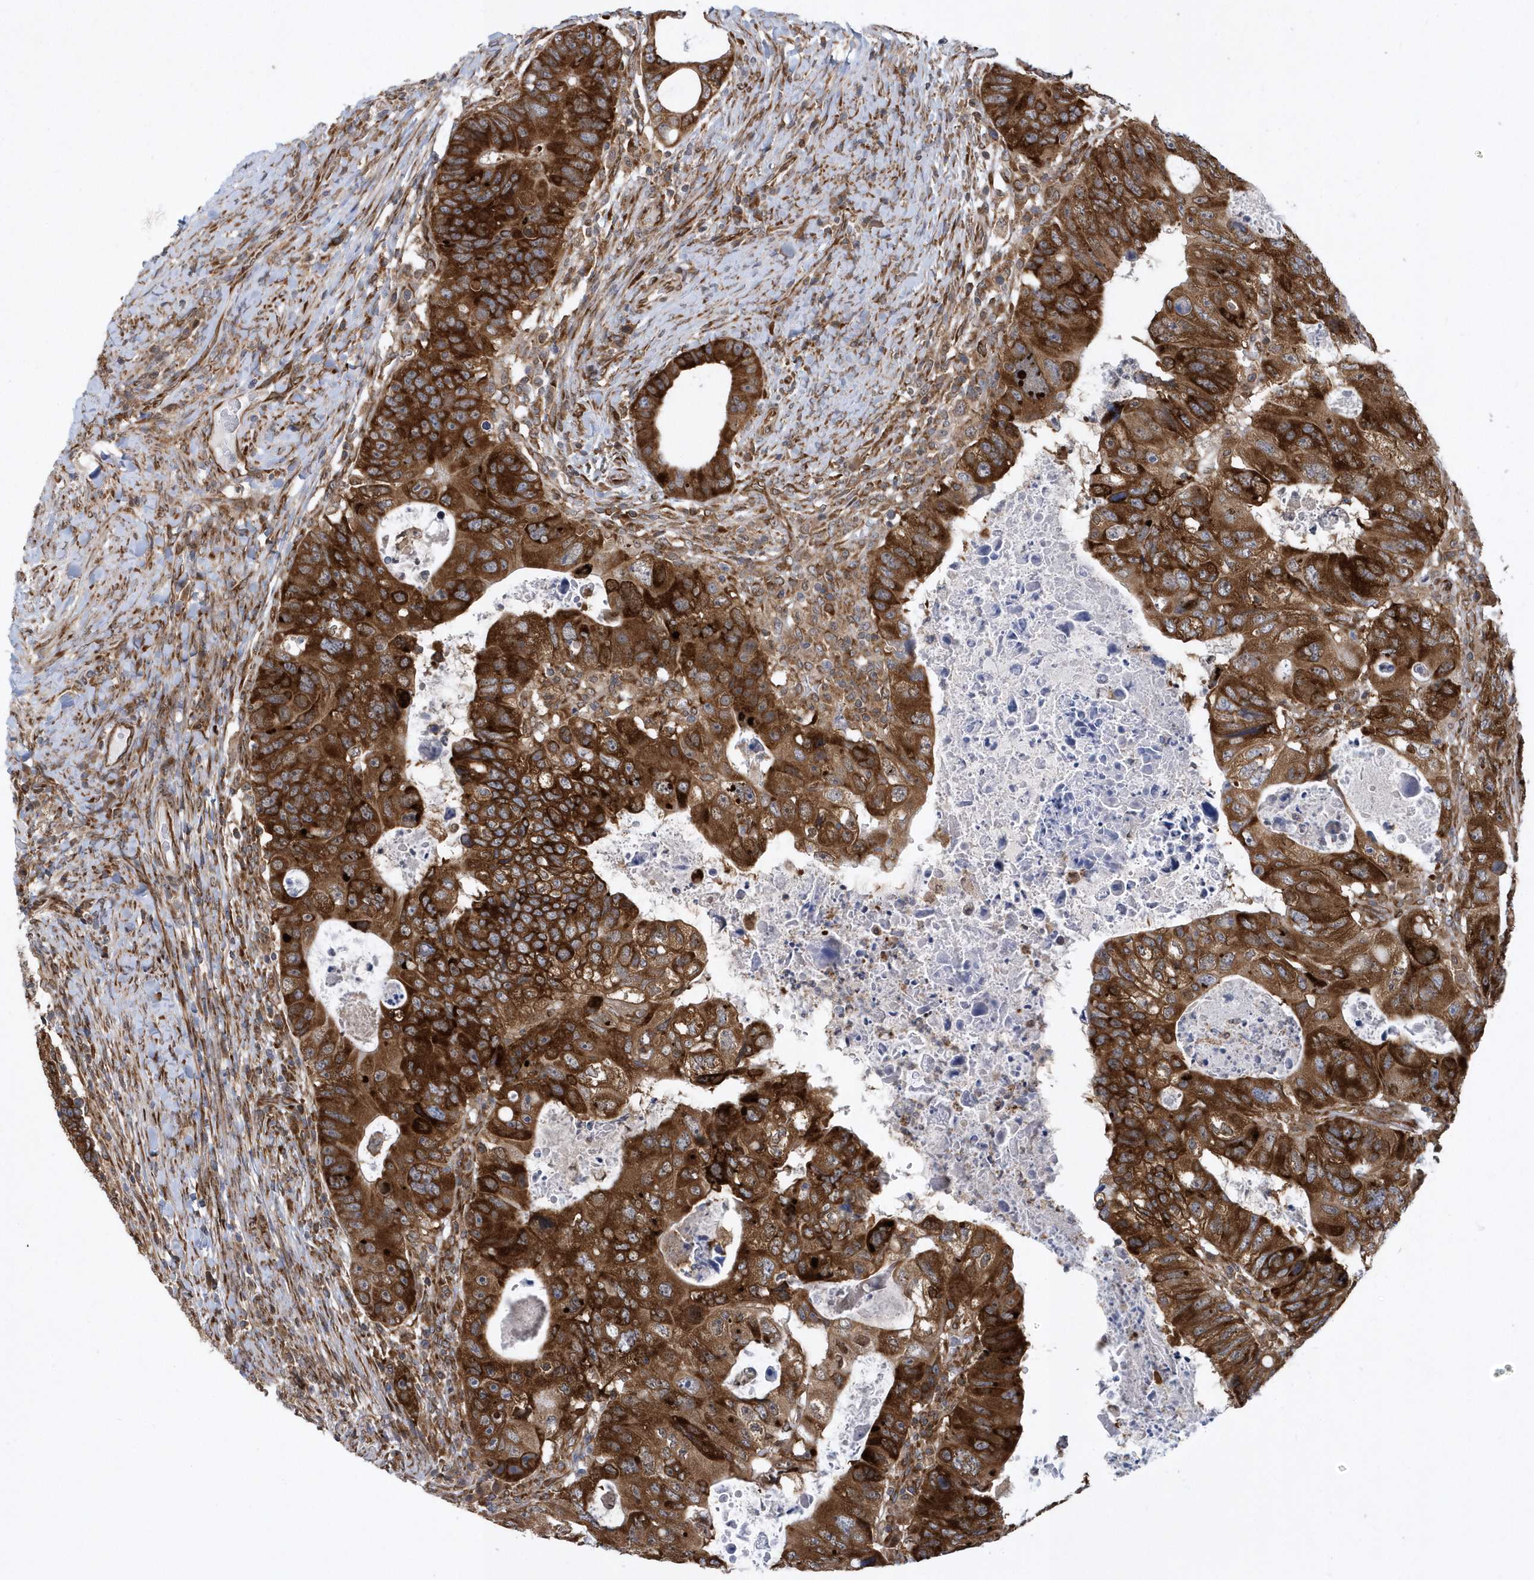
{"staining": {"intensity": "strong", "quantity": ">75%", "location": "cytoplasmic/membranous"}, "tissue": "colorectal cancer", "cell_type": "Tumor cells", "image_type": "cancer", "snomed": [{"axis": "morphology", "description": "Adenocarcinoma, NOS"}, {"axis": "topography", "description": "Rectum"}], "caption": "Human colorectal cancer stained with a protein marker reveals strong staining in tumor cells.", "gene": "PHF1", "patient": {"sex": "male", "age": 59}}